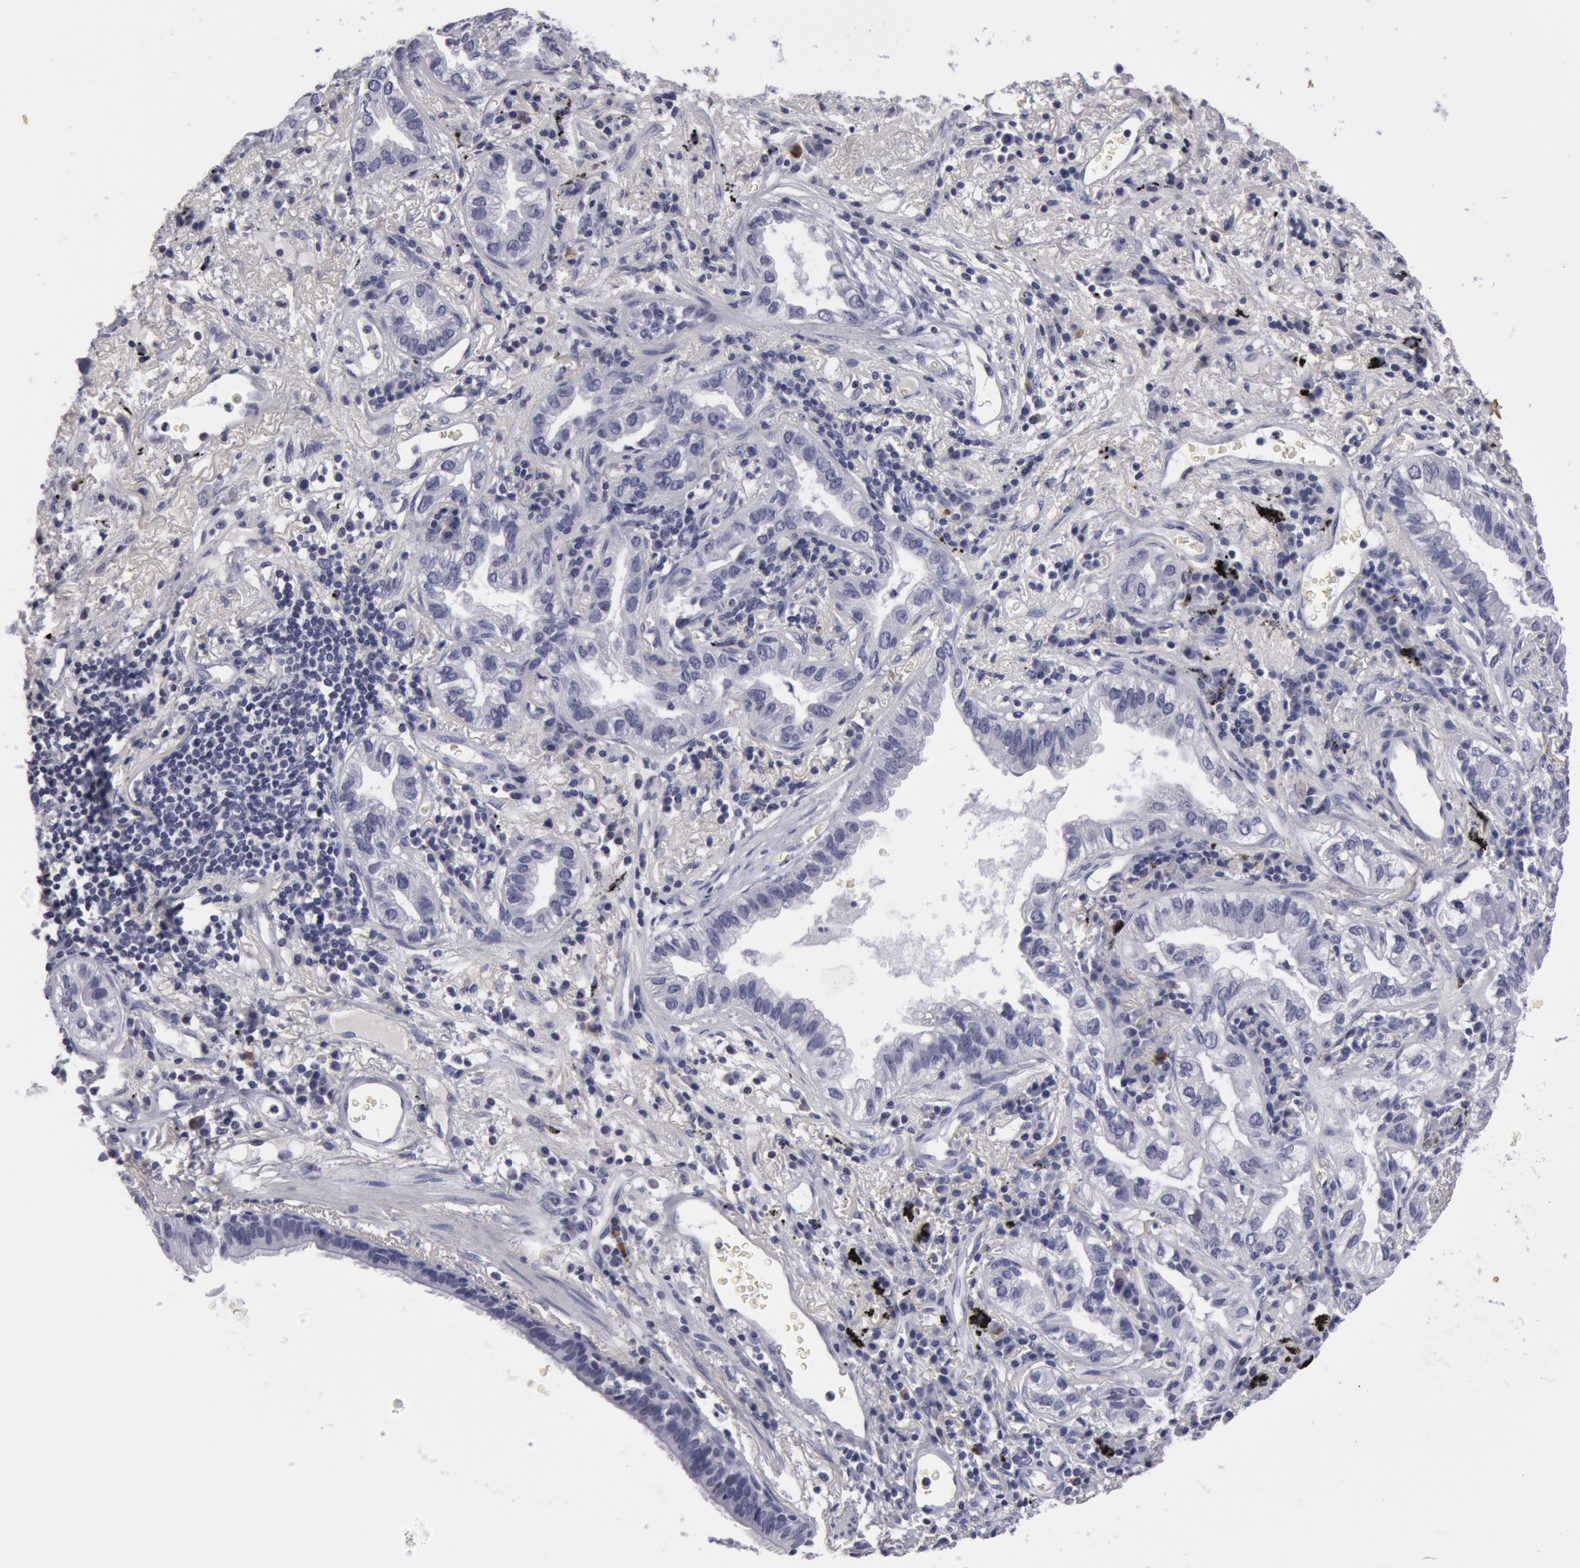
{"staining": {"intensity": "negative", "quantity": "none", "location": "none"}, "tissue": "lung cancer", "cell_type": "Tumor cells", "image_type": "cancer", "snomed": [{"axis": "morphology", "description": "Adenocarcinoma, NOS"}, {"axis": "topography", "description": "Lung"}], "caption": "Tumor cells are negative for protein expression in human lung cancer. Brightfield microscopy of immunohistochemistry (IHC) stained with DAB (3,3'-diaminobenzidine) (brown) and hematoxylin (blue), captured at high magnification.", "gene": "NLGN4X", "patient": {"sex": "female", "age": 50}}